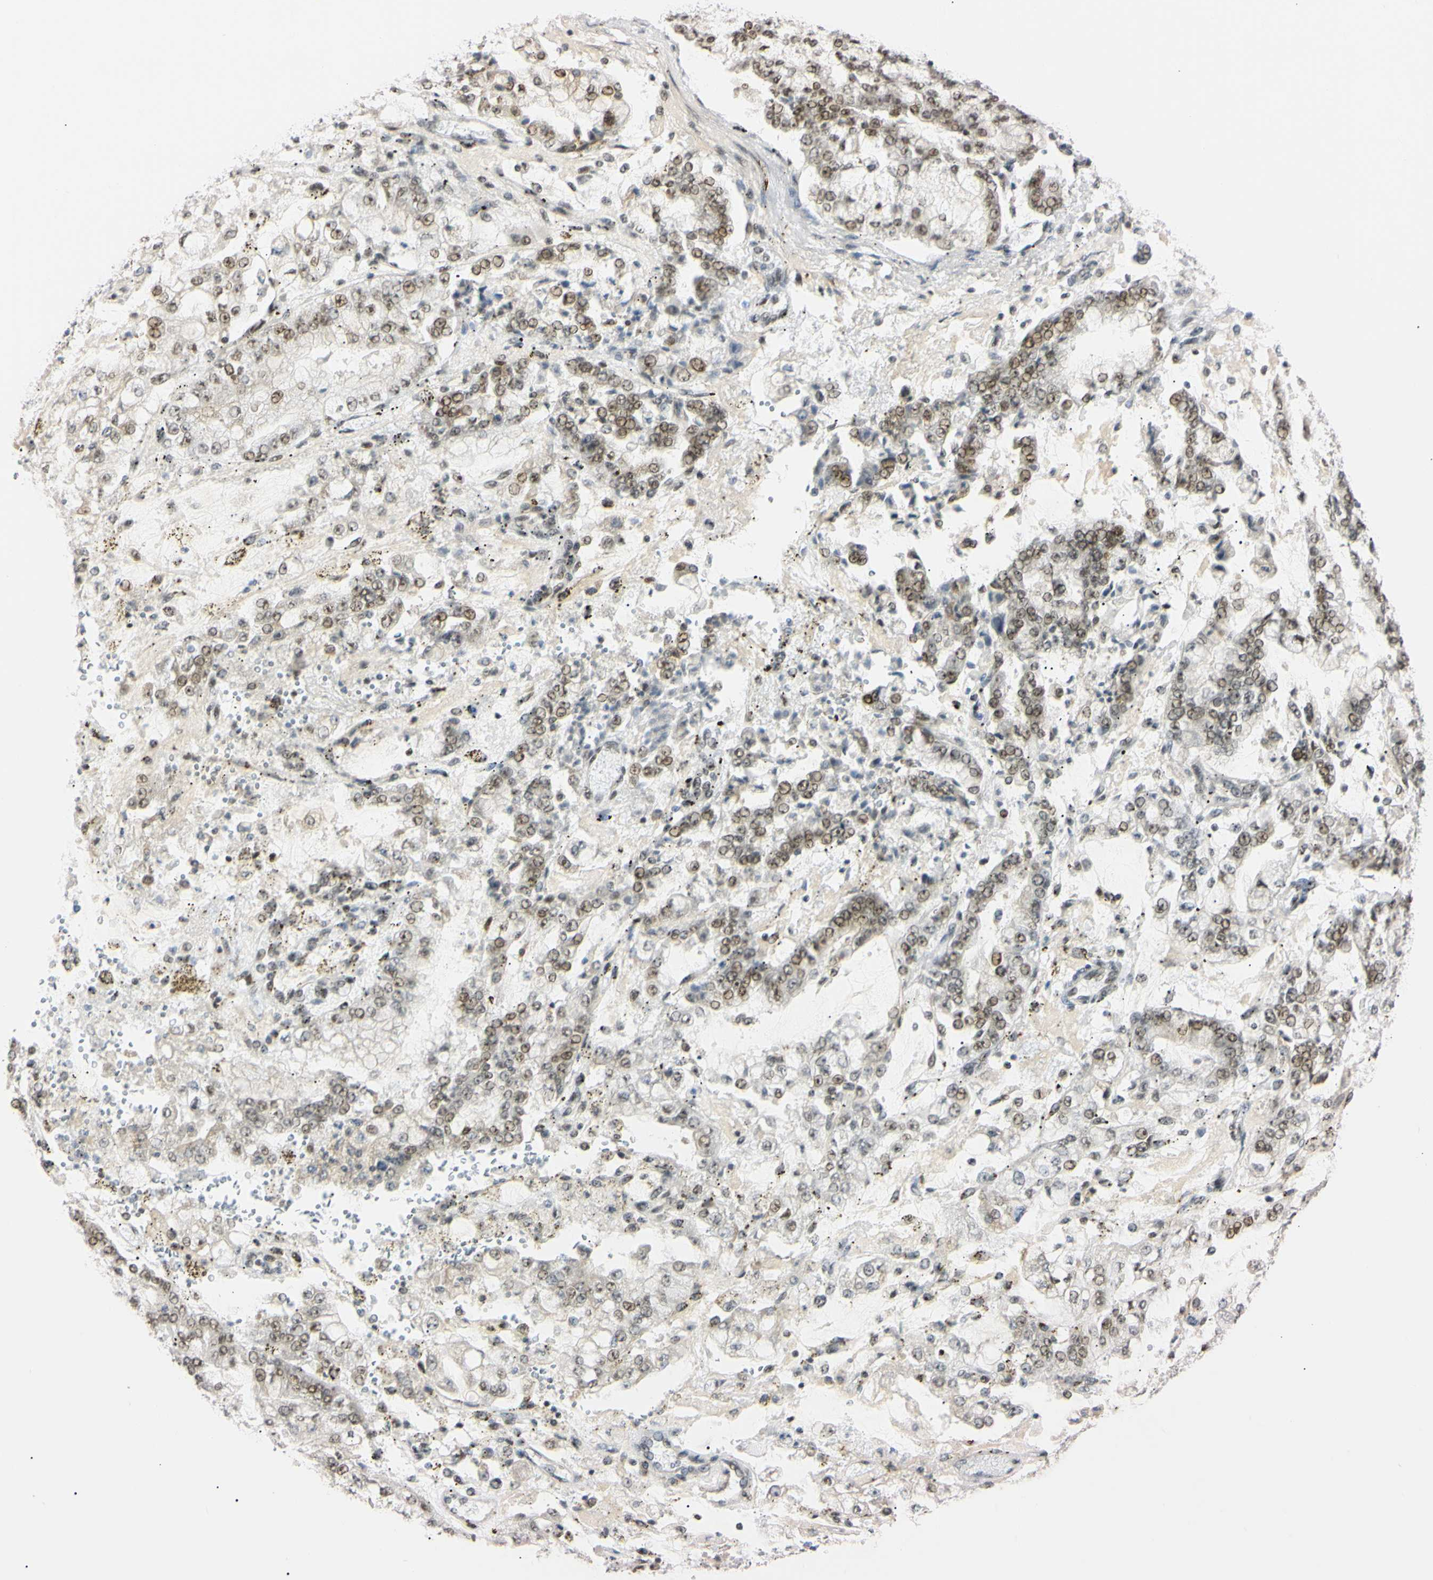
{"staining": {"intensity": "moderate", "quantity": ">75%", "location": "nuclear"}, "tissue": "stomach cancer", "cell_type": "Tumor cells", "image_type": "cancer", "snomed": [{"axis": "morphology", "description": "Adenocarcinoma, NOS"}, {"axis": "topography", "description": "Stomach"}], "caption": "A micrograph of human adenocarcinoma (stomach) stained for a protein displays moderate nuclear brown staining in tumor cells.", "gene": "ZNF134", "patient": {"sex": "male", "age": 76}}